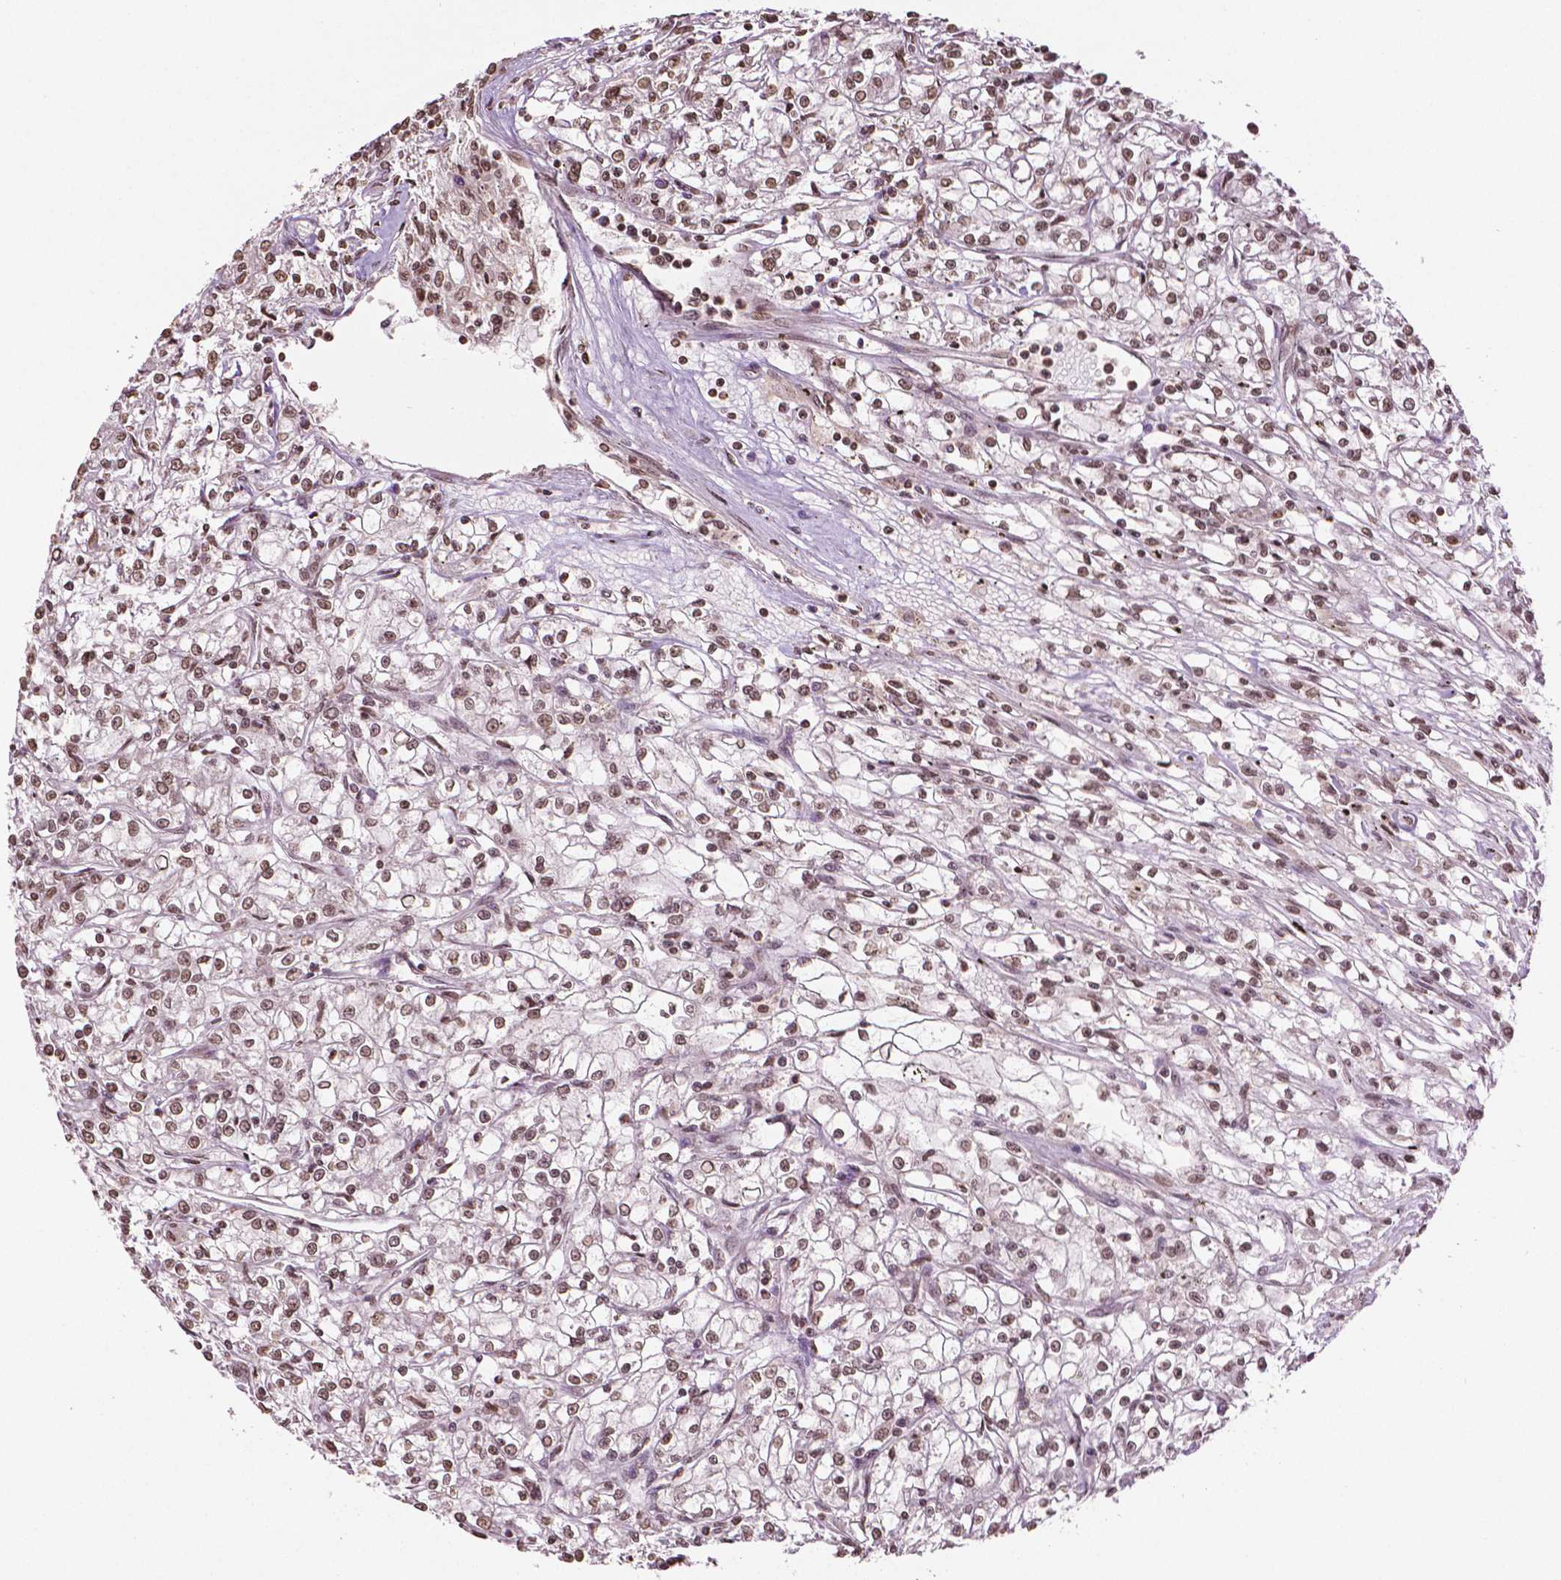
{"staining": {"intensity": "moderate", "quantity": ">75%", "location": "nuclear"}, "tissue": "renal cancer", "cell_type": "Tumor cells", "image_type": "cancer", "snomed": [{"axis": "morphology", "description": "Adenocarcinoma, NOS"}, {"axis": "topography", "description": "Kidney"}], "caption": "Protein staining of renal cancer (adenocarcinoma) tissue reveals moderate nuclear positivity in approximately >75% of tumor cells.", "gene": "DEK", "patient": {"sex": "female", "age": 59}}